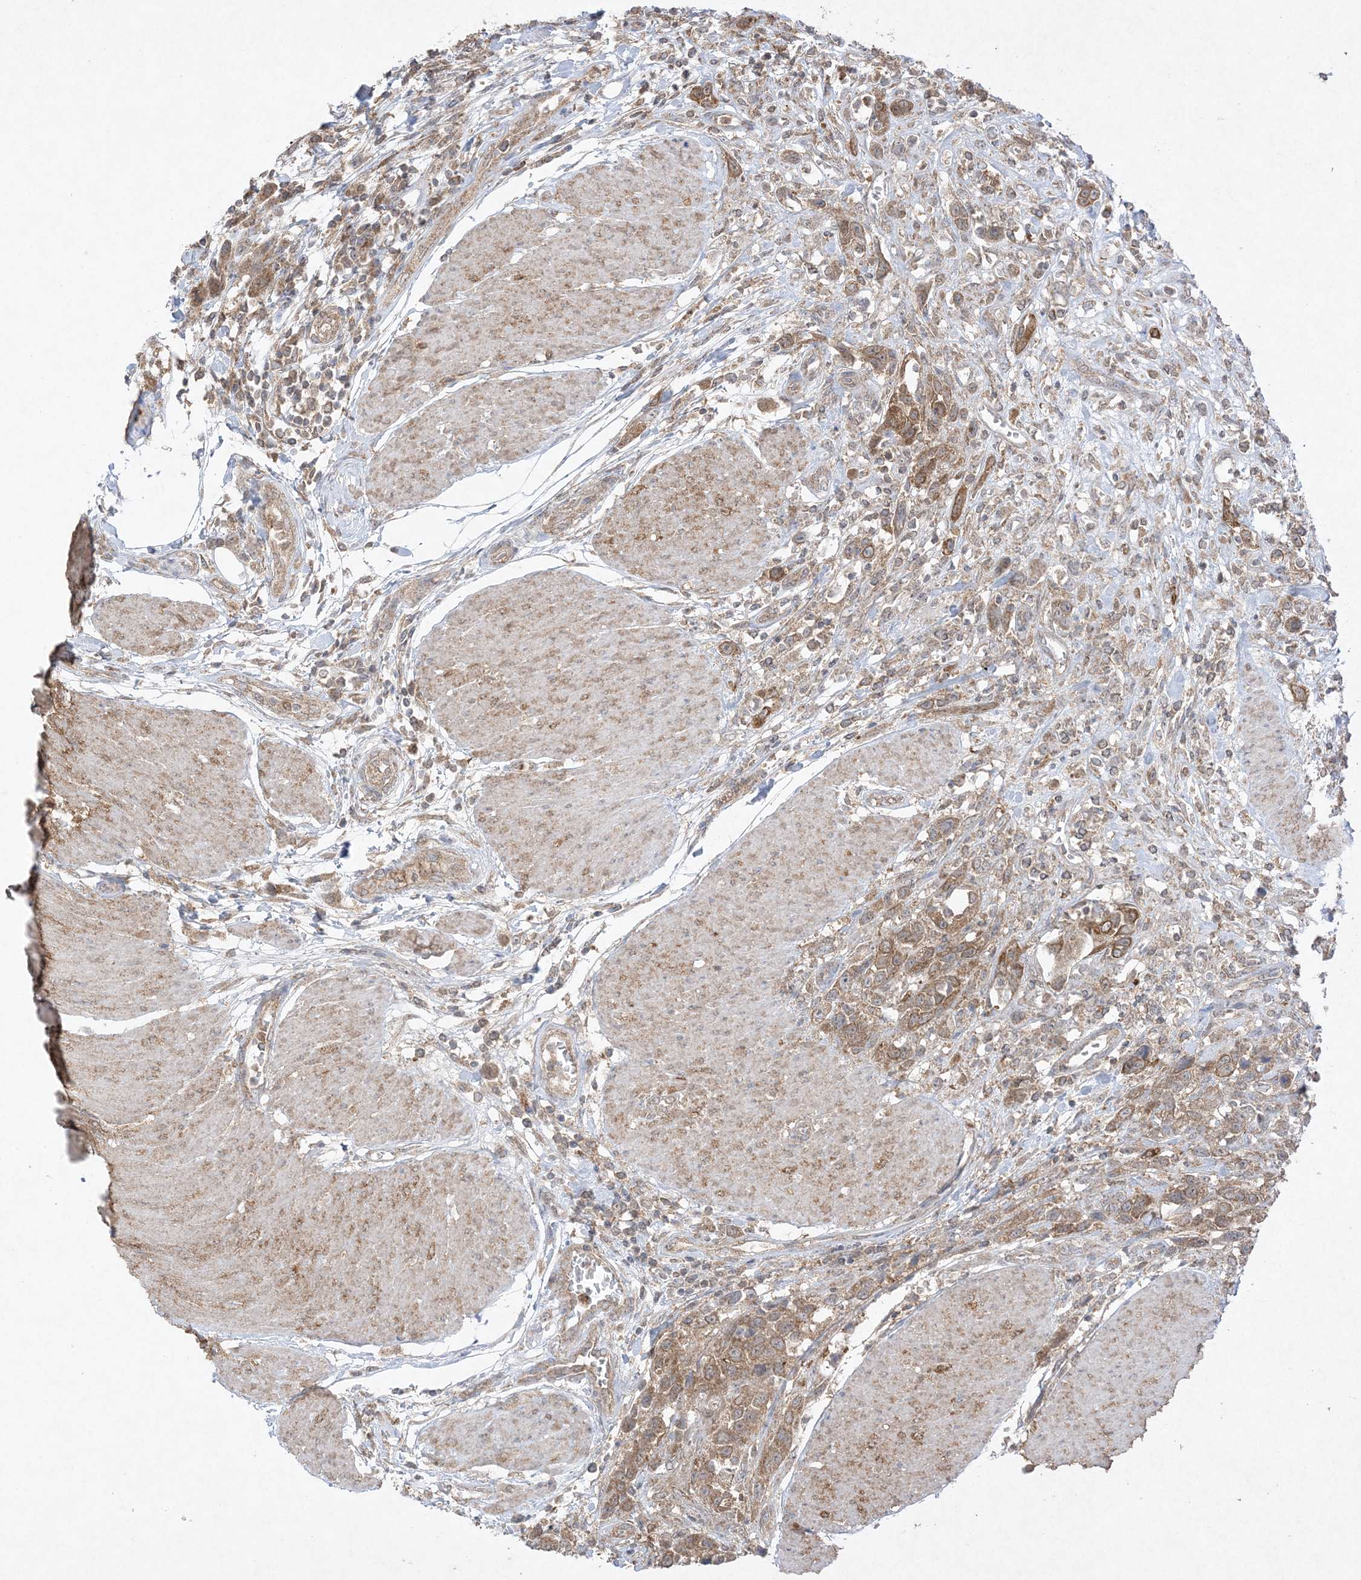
{"staining": {"intensity": "moderate", "quantity": ">75%", "location": "cytoplasmic/membranous"}, "tissue": "urothelial cancer", "cell_type": "Tumor cells", "image_type": "cancer", "snomed": [{"axis": "morphology", "description": "Urothelial carcinoma, High grade"}, {"axis": "topography", "description": "Urinary bladder"}], "caption": "Protein analysis of urothelial cancer tissue displays moderate cytoplasmic/membranous expression in approximately >75% of tumor cells.", "gene": "UBE2C", "patient": {"sex": "male", "age": 50}}